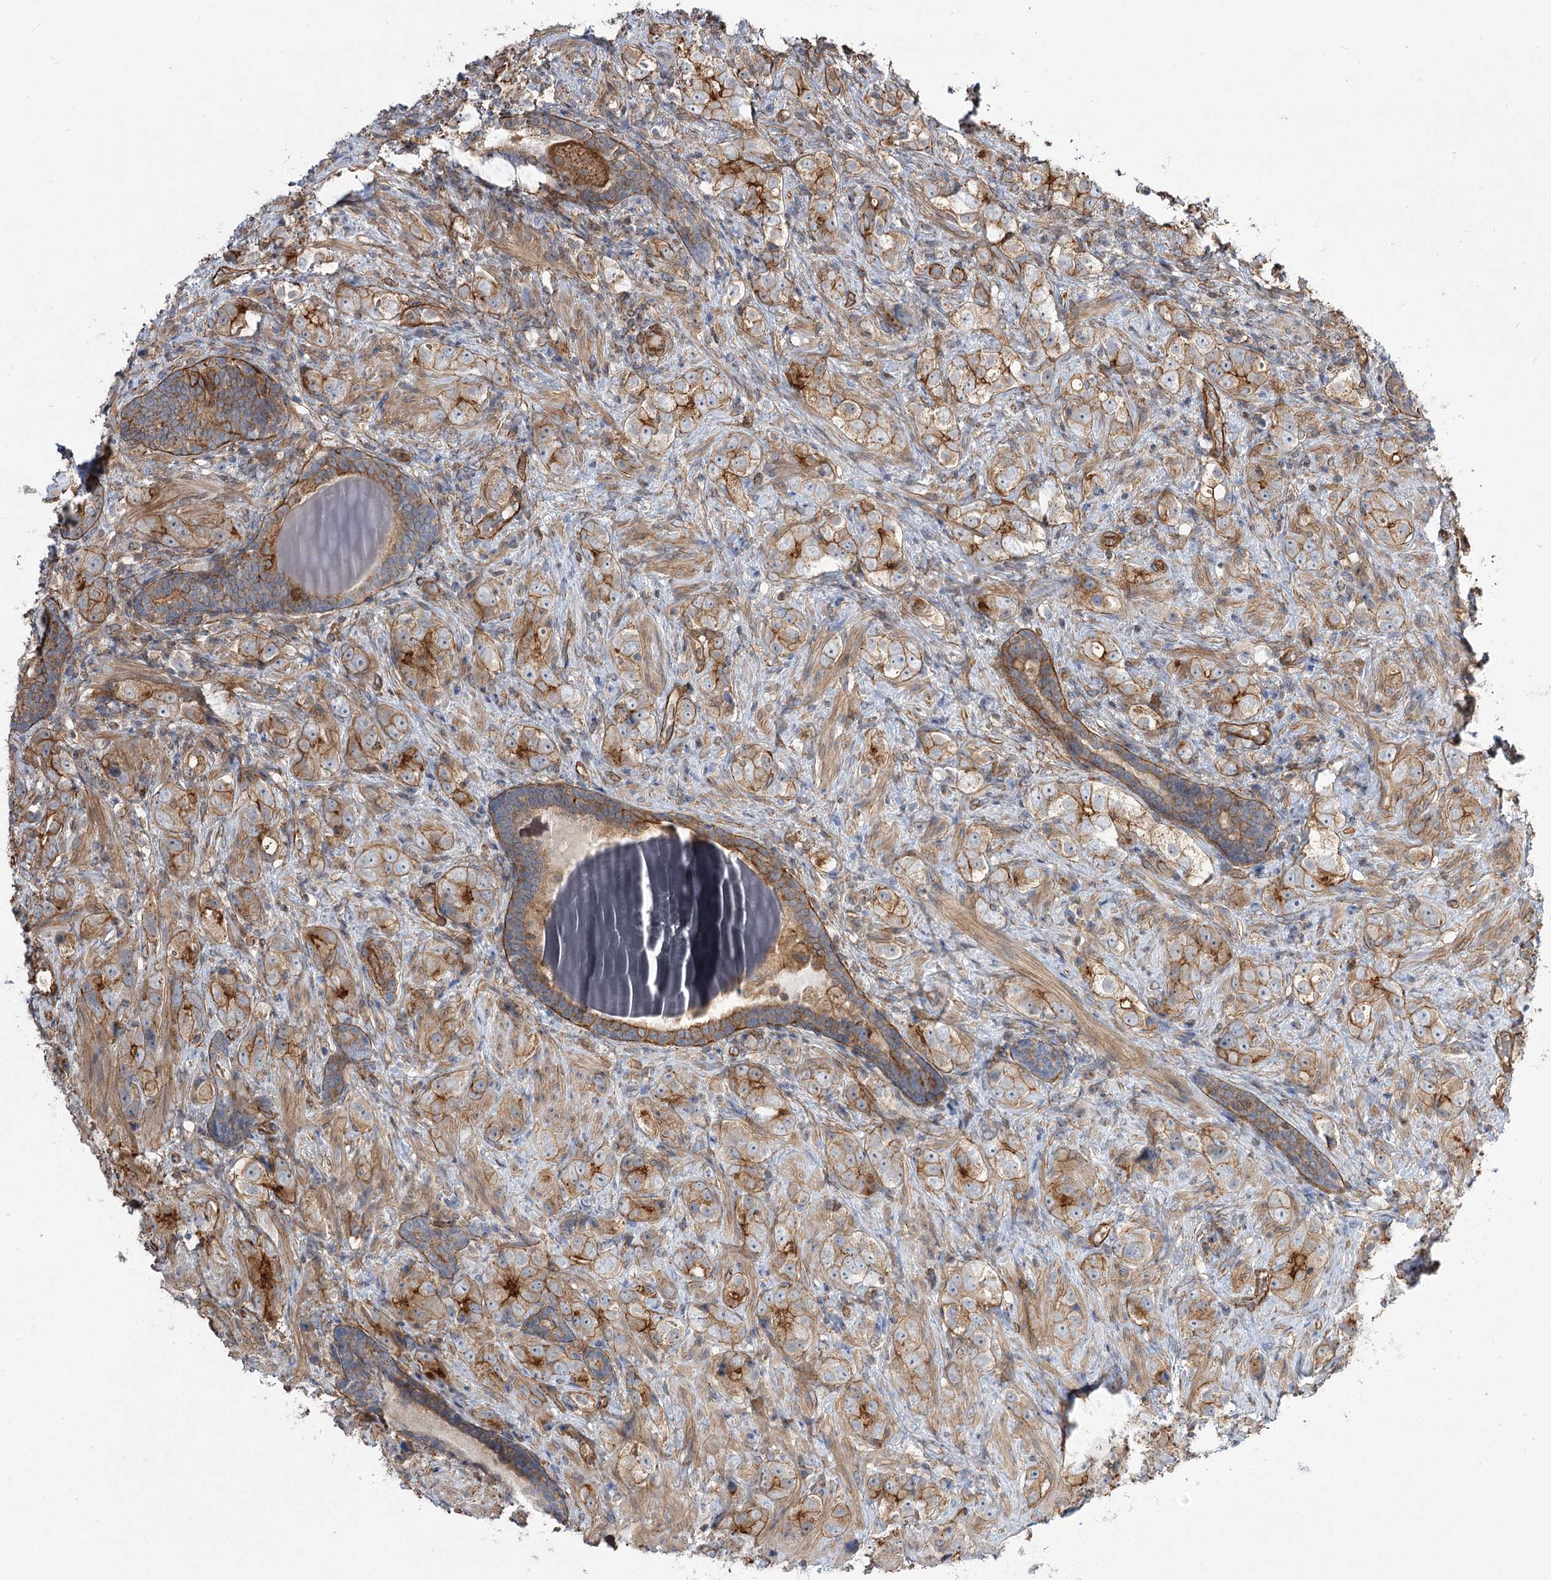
{"staining": {"intensity": "moderate", "quantity": ">75%", "location": "cytoplasmic/membranous"}, "tissue": "prostate cancer", "cell_type": "Tumor cells", "image_type": "cancer", "snomed": [{"axis": "morphology", "description": "Adenocarcinoma, High grade"}, {"axis": "topography", "description": "Prostate"}], "caption": "Moderate cytoplasmic/membranous expression for a protein is identified in approximately >75% of tumor cells of prostate cancer (high-grade adenocarcinoma) using immunohistochemistry (IHC).", "gene": "SH3BP5L", "patient": {"sex": "male", "age": 63}}